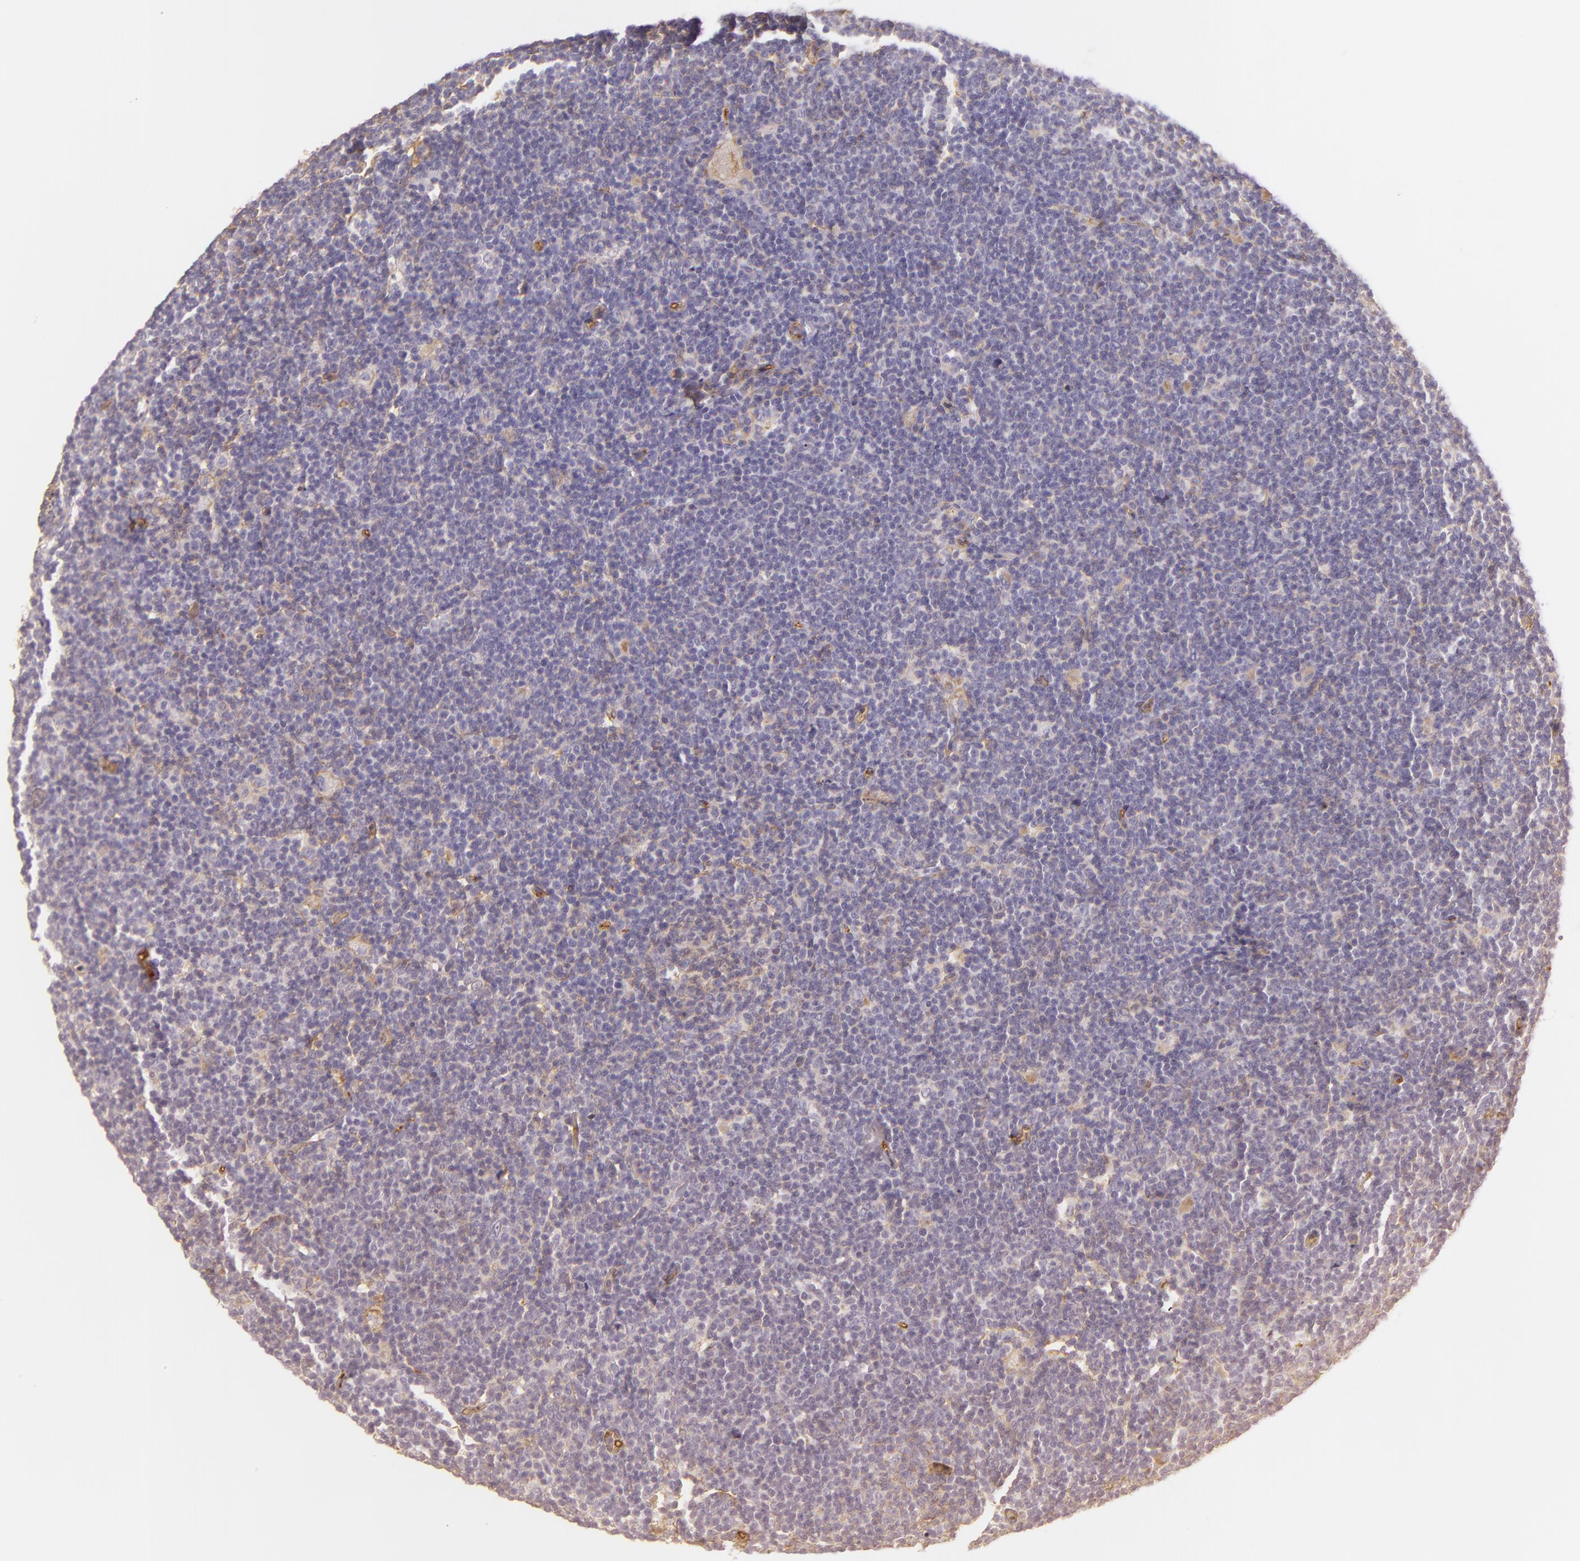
{"staining": {"intensity": "negative", "quantity": "none", "location": "none"}, "tissue": "lymphoma", "cell_type": "Tumor cells", "image_type": "cancer", "snomed": [{"axis": "morphology", "description": "Malignant lymphoma, non-Hodgkin's type, Low grade"}, {"axis": "topography", "description": "Lymph node"}], "caption": "Tumor cells show no significant protein expression in malignant lymphoma, non-Hodgkin's type (low-grade). (DAB (3,3'-diaminobenzidine) IHC, high magnification).", "gene": "CD59", "patient": {"sex": "male", "age": 65}}